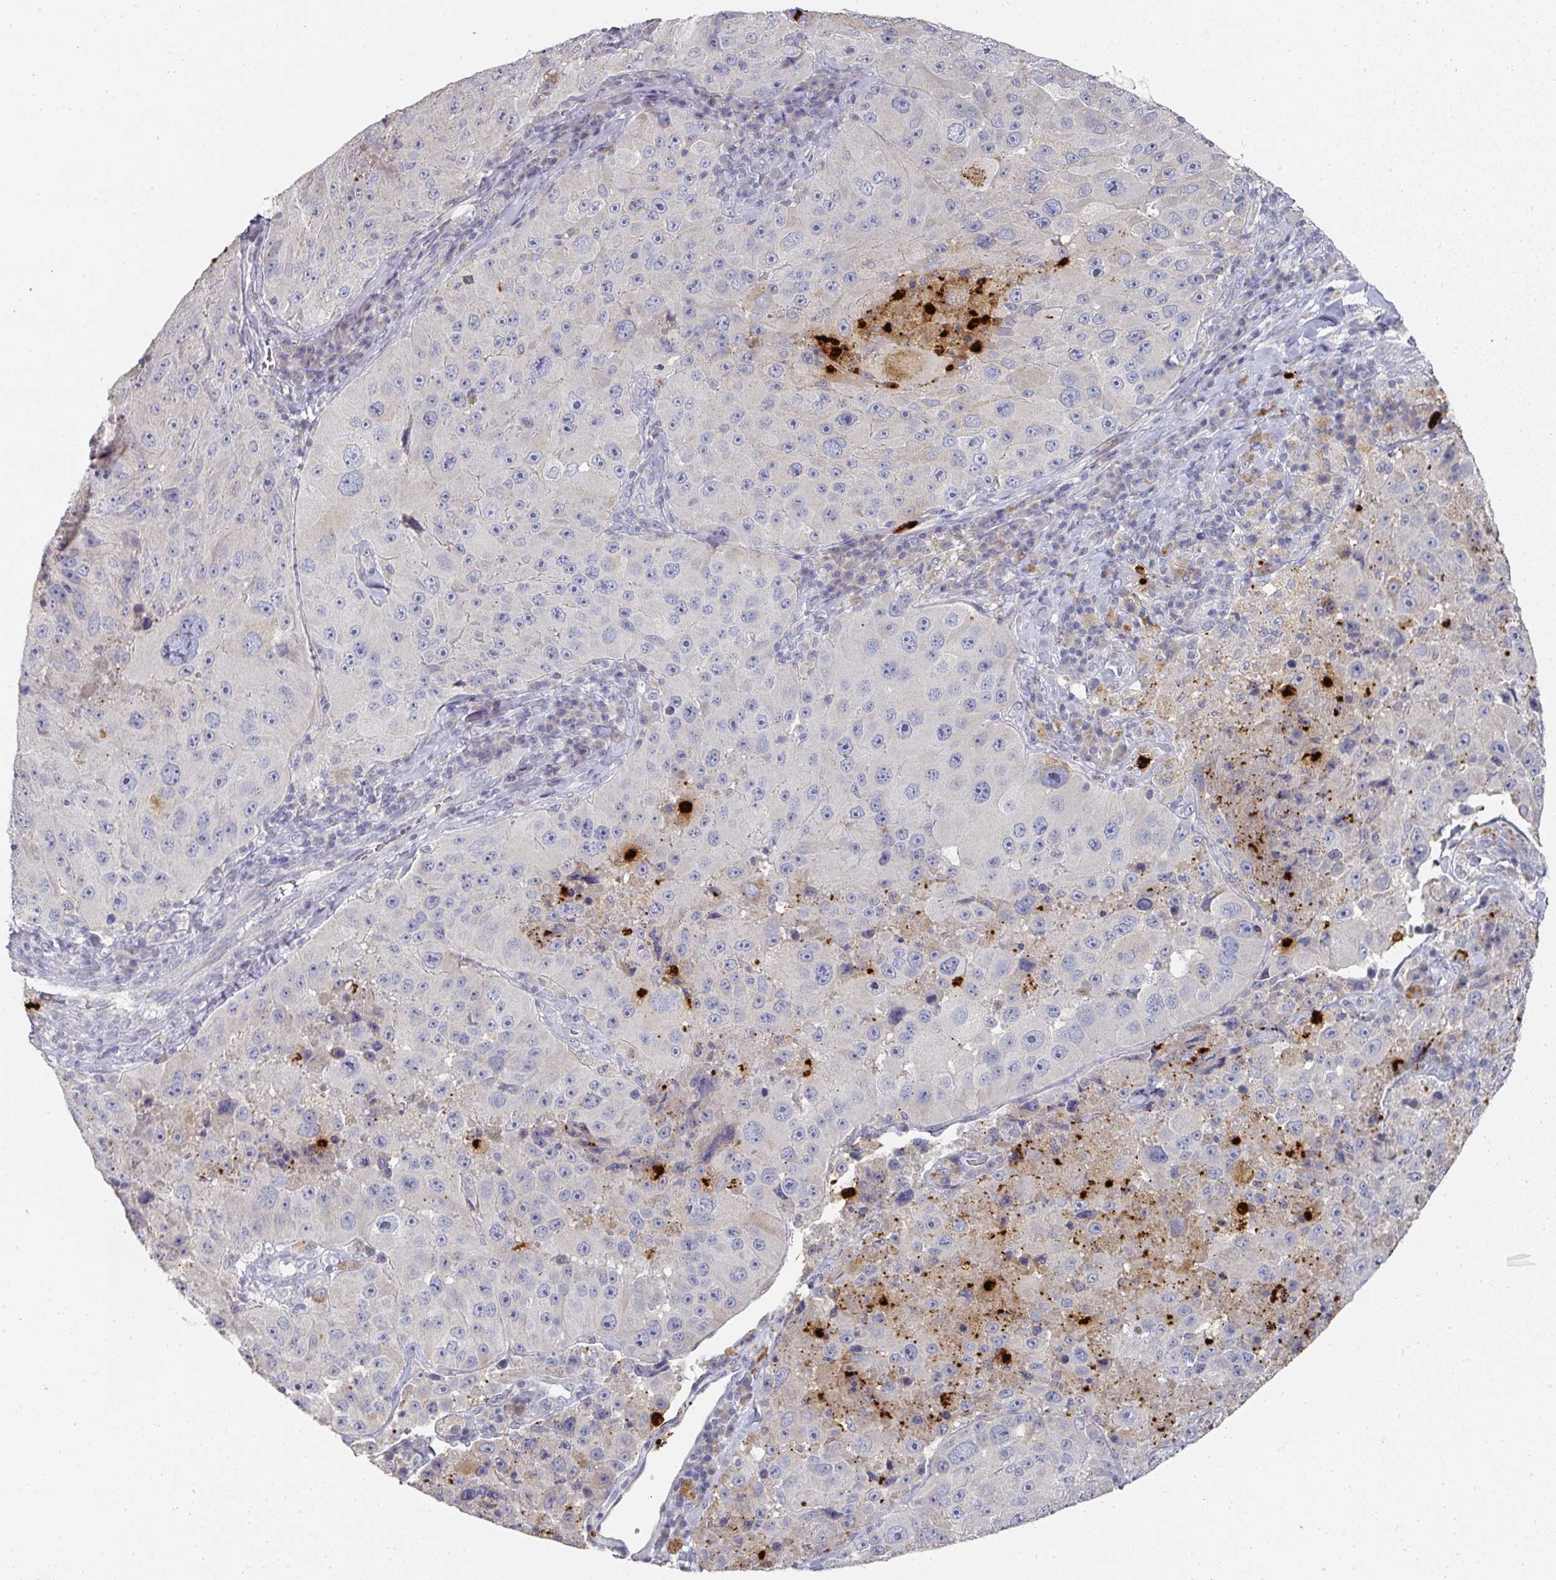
{"staining": {"intensity": "negative", "quantity": "none", "location": "none"}, "tissue": "melanoma", "cell_type": "Tumor cells", "image_type": "cancer", "snomed": [{"axis": "morphology", "description": "Malignant melanoma, Metastatic site"}, {"axis": "topography", "description": "Lymph node"}], "caption": "DAB immunohistochemical staining of human melanoma displays no significant positivity in tumor cells. (DAB (3,3'-diaminobenzidine) IHC, high magnification).", "gene": "CAMP", "patient": {"sex": "male", "age": 62}}